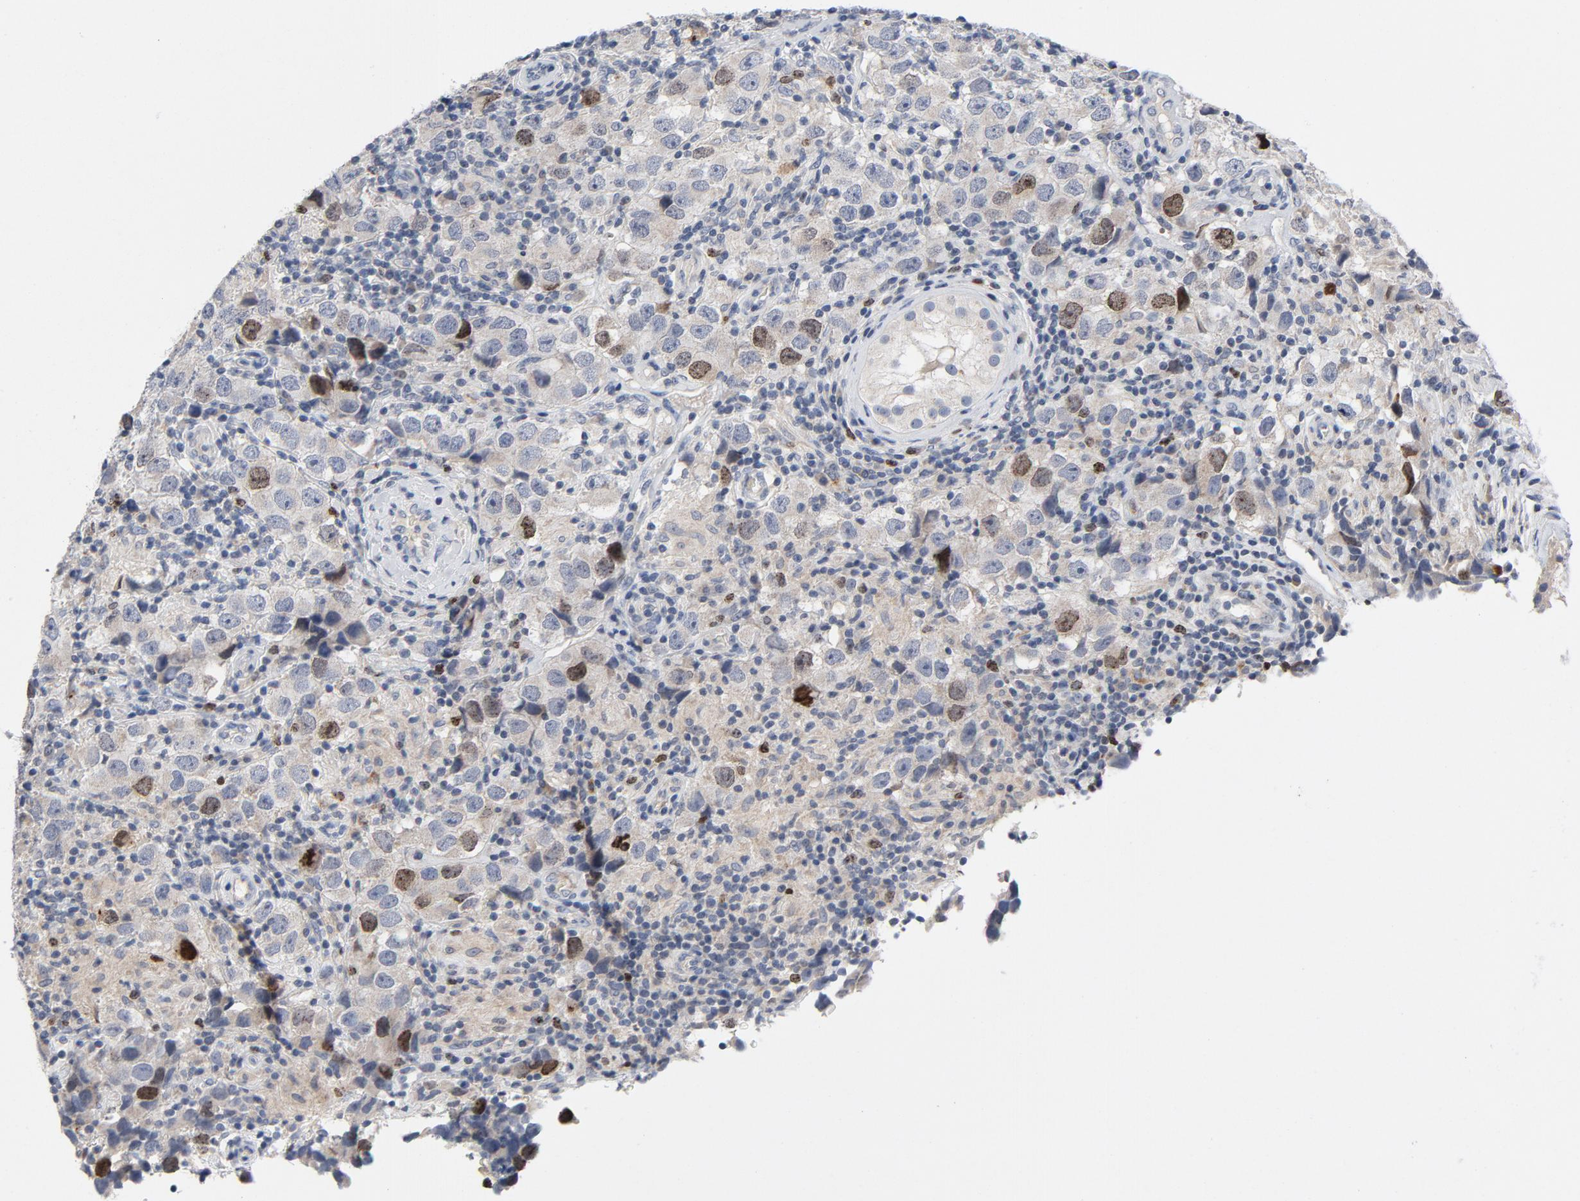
{"staining": {"intensity": "moderate", "quantity": "25%-75%", "location": "nuclear"}, "tissue": "testis cancer", "cell_type": "Tumor cells", "image_type": "cancer", "snomed": [{"axis": "morphology", "description": "Carcinoma, Embryonal, NOS"}, {"axis": "topography", "description": "Testis"}], "caption": "The photomicrograph reveals staining of testis cancer (embryonal carcinoma), revealing moderate nuclear protein expression (brown color) within tumor cells. (IHC, brightfield microscopy, high magnification).", "gene": "BIRC5", "patient": {"sex": "male", "age": 21}}